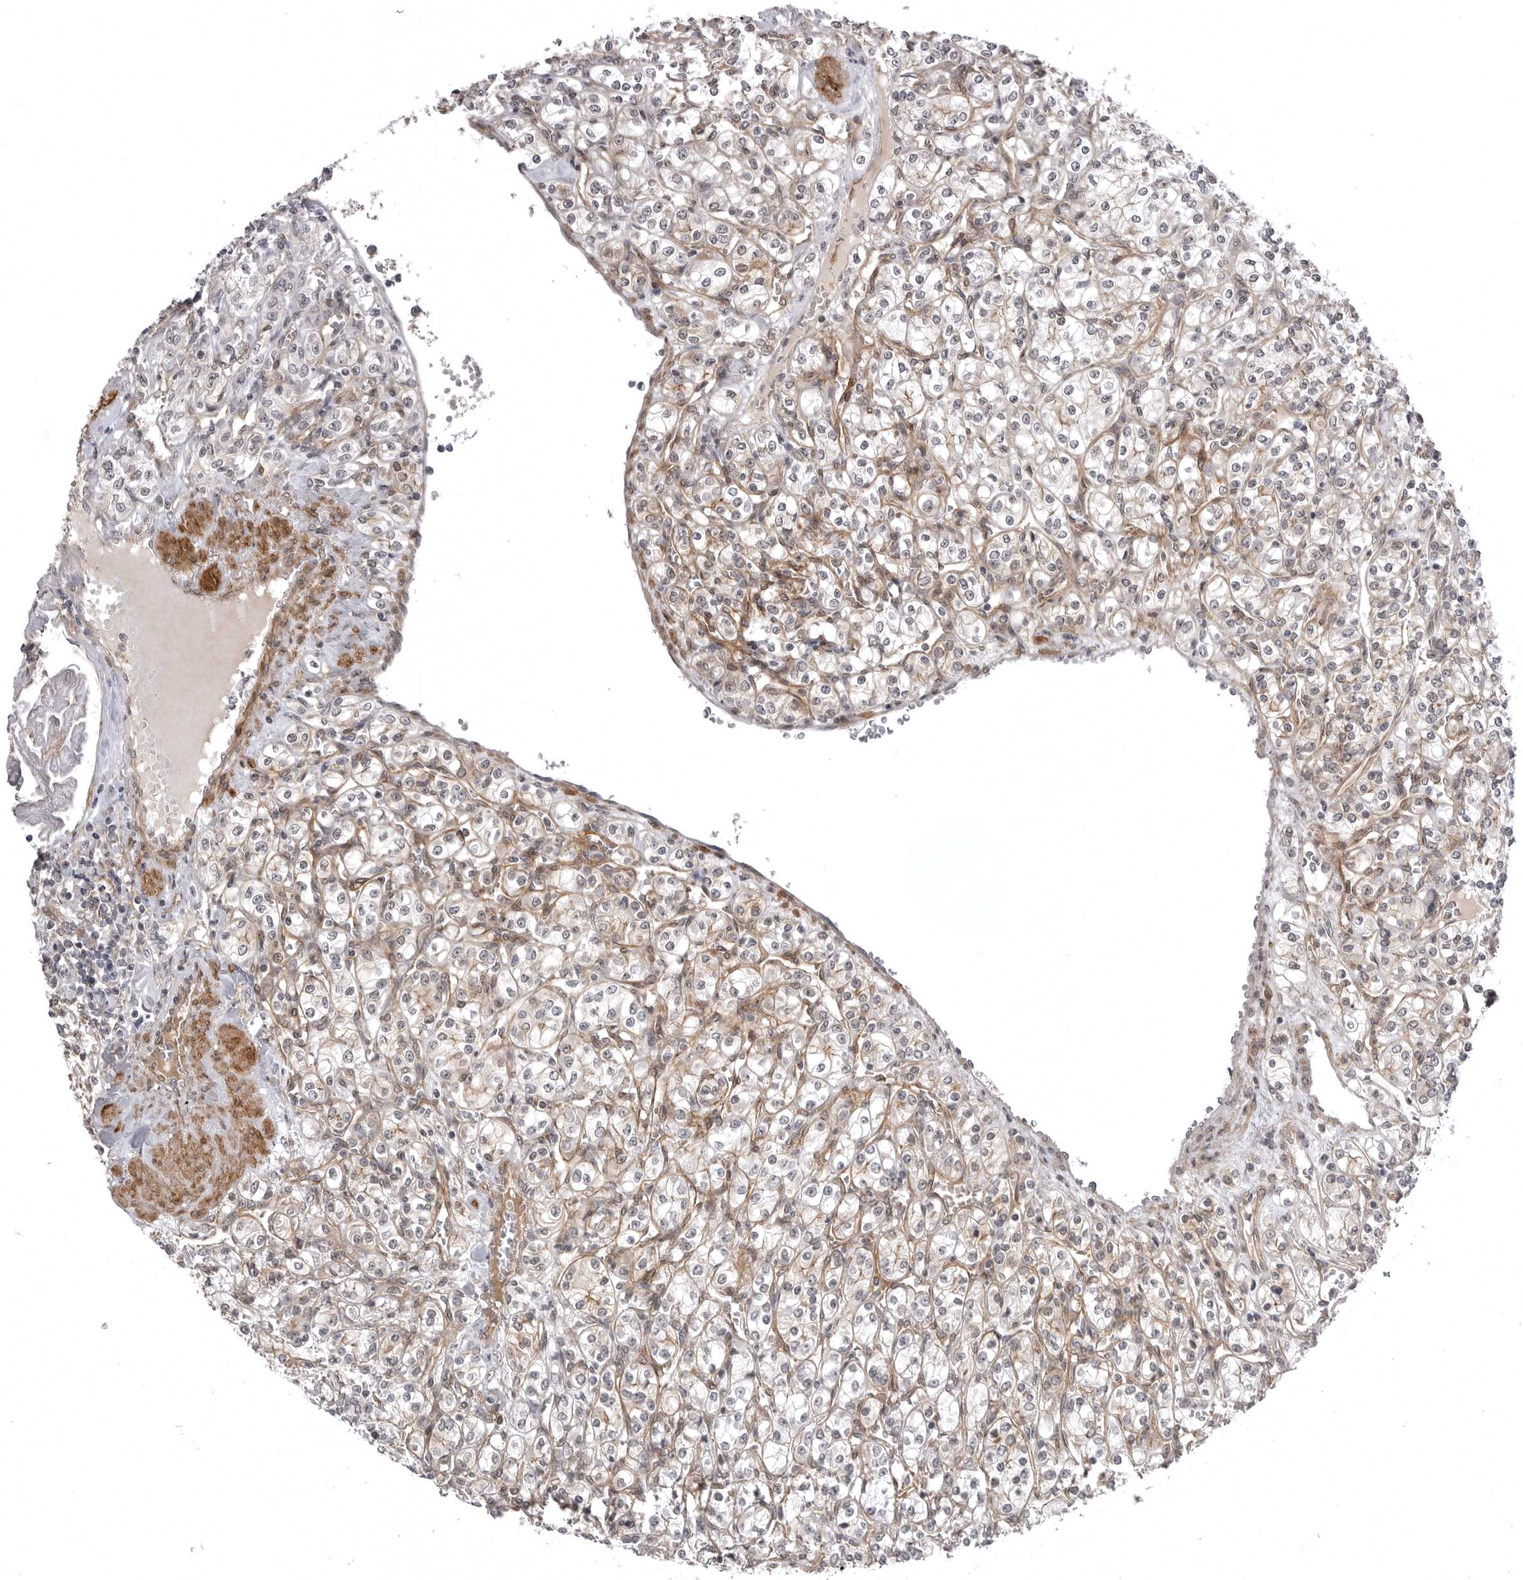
{"staining": {"intensity": "weak", "quantity": "<25%", "location": "cytoplasmic/membranous"}, "tissue": "renal cancer", "cell_type": "Tumor cells", "image_type": "cancer", "snomed": [{"axis": "morphology", "description": "Adenocarcinoma, NOS"}, {"axis": "topography", "description": "Kidney"}], "caption": "Protein analysis of adenocarcinoma (renal) reveals no significant positivity in tumor cells.", "gene": "SORBS1", "patient": {"sex": "male", "age": 77}}